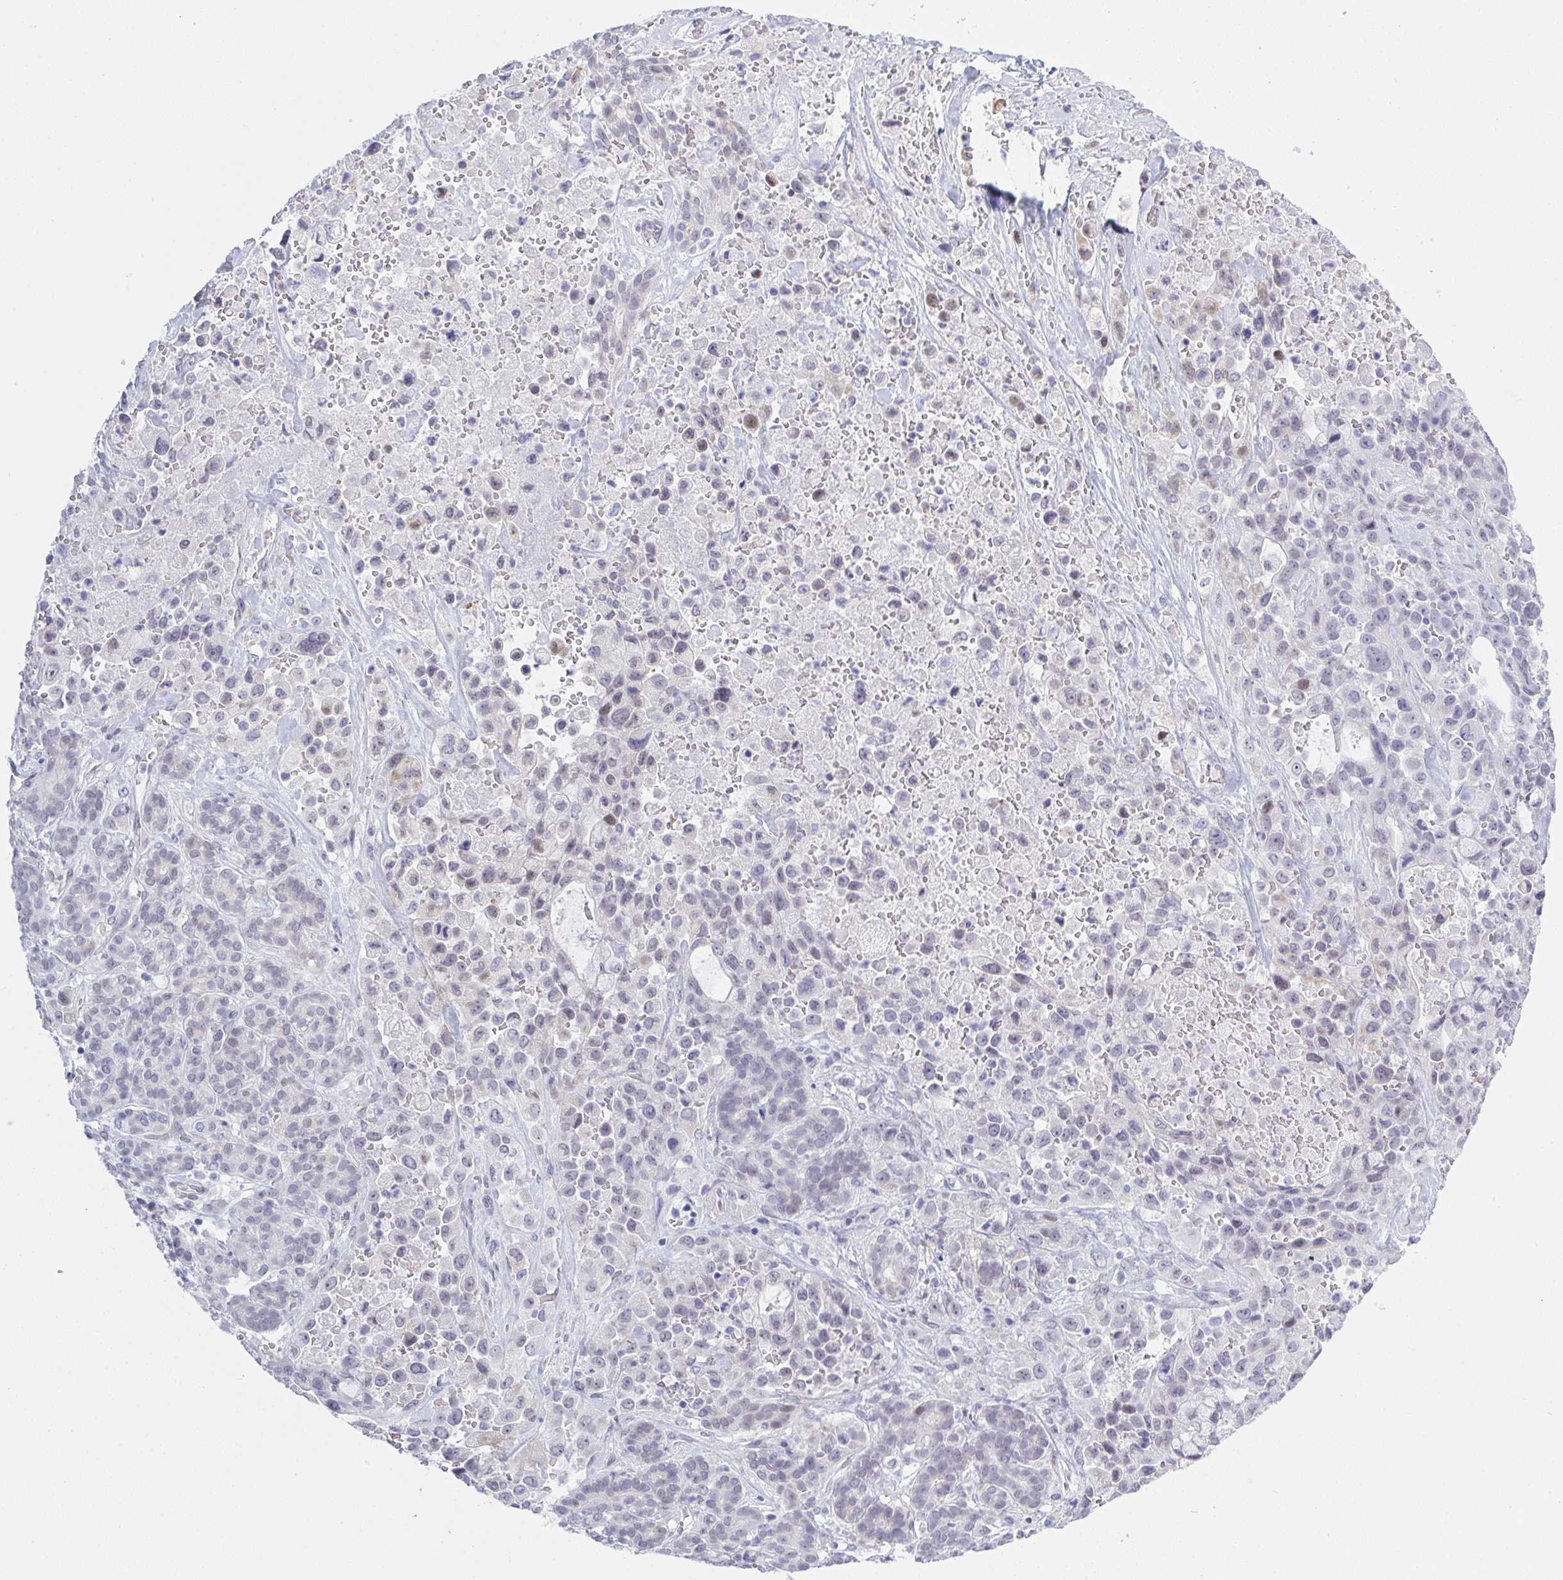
{"staining": {"intensity": "negative", "quantity": "none", "location": "none"}, "tissue": "pancreatic cancer", "cell_type": "Tumor cells", "image_type": "cancer", "snomed": [{"axis": "morphology", "description": "Adenocarcinoma, NOS"}, {"axis": "topography", "description": "Pancreas"}], "caption": "This is a image of immunohistochemistry (IHC) staining of pancreatic cancer, which shows no expression in tumor cells. (Stains: DAB immunohistochemistry (IHC) with hematoxylin counter stain, Microscopy: brightfield microscopy at high magnification).", "gene": "MFSD4A", "patient": {"sex": "male", "age": 44}}